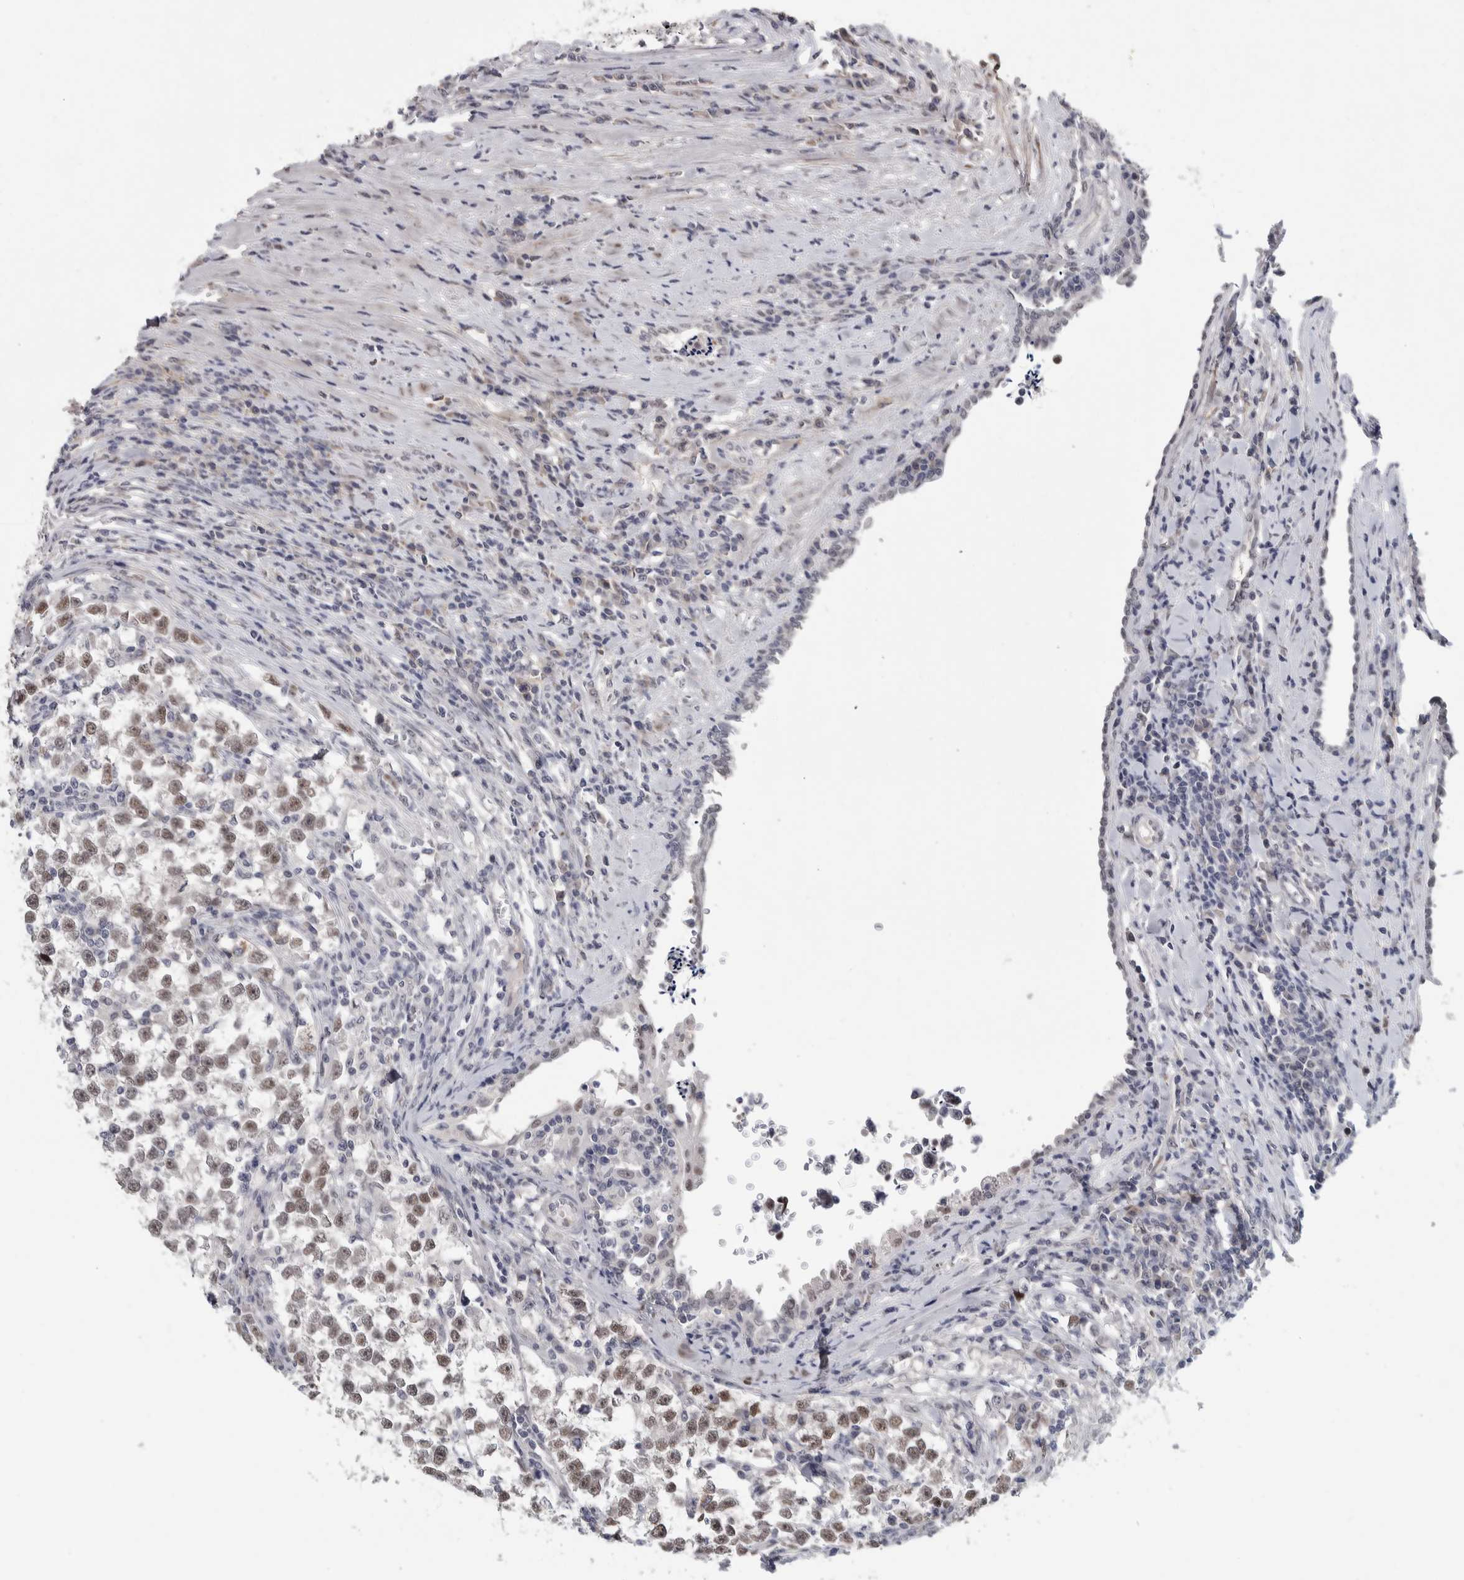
{"staining": {"intensity": "moderate", "quantity": ">75%", "location": "nuclear"}, "tissue": "testis cancer", "cell_type": "Tumor cells", "image_type": "cancer", "snomed": [{"axis": "morphology", "description": "Normal tissue, NOS"}, {"axis": "morphology", "description": "Seminoma, NOS"}, {"axis": "topography", "description": "Testis"}], "caption": "About >75% of tumor cells in human testis cancer (seminoma) show moderate nuclear protein expression as visualized by brown immunohistochemical staining.", "gene": "ASPN", "patient": {"sex": "male", "age": 43}}